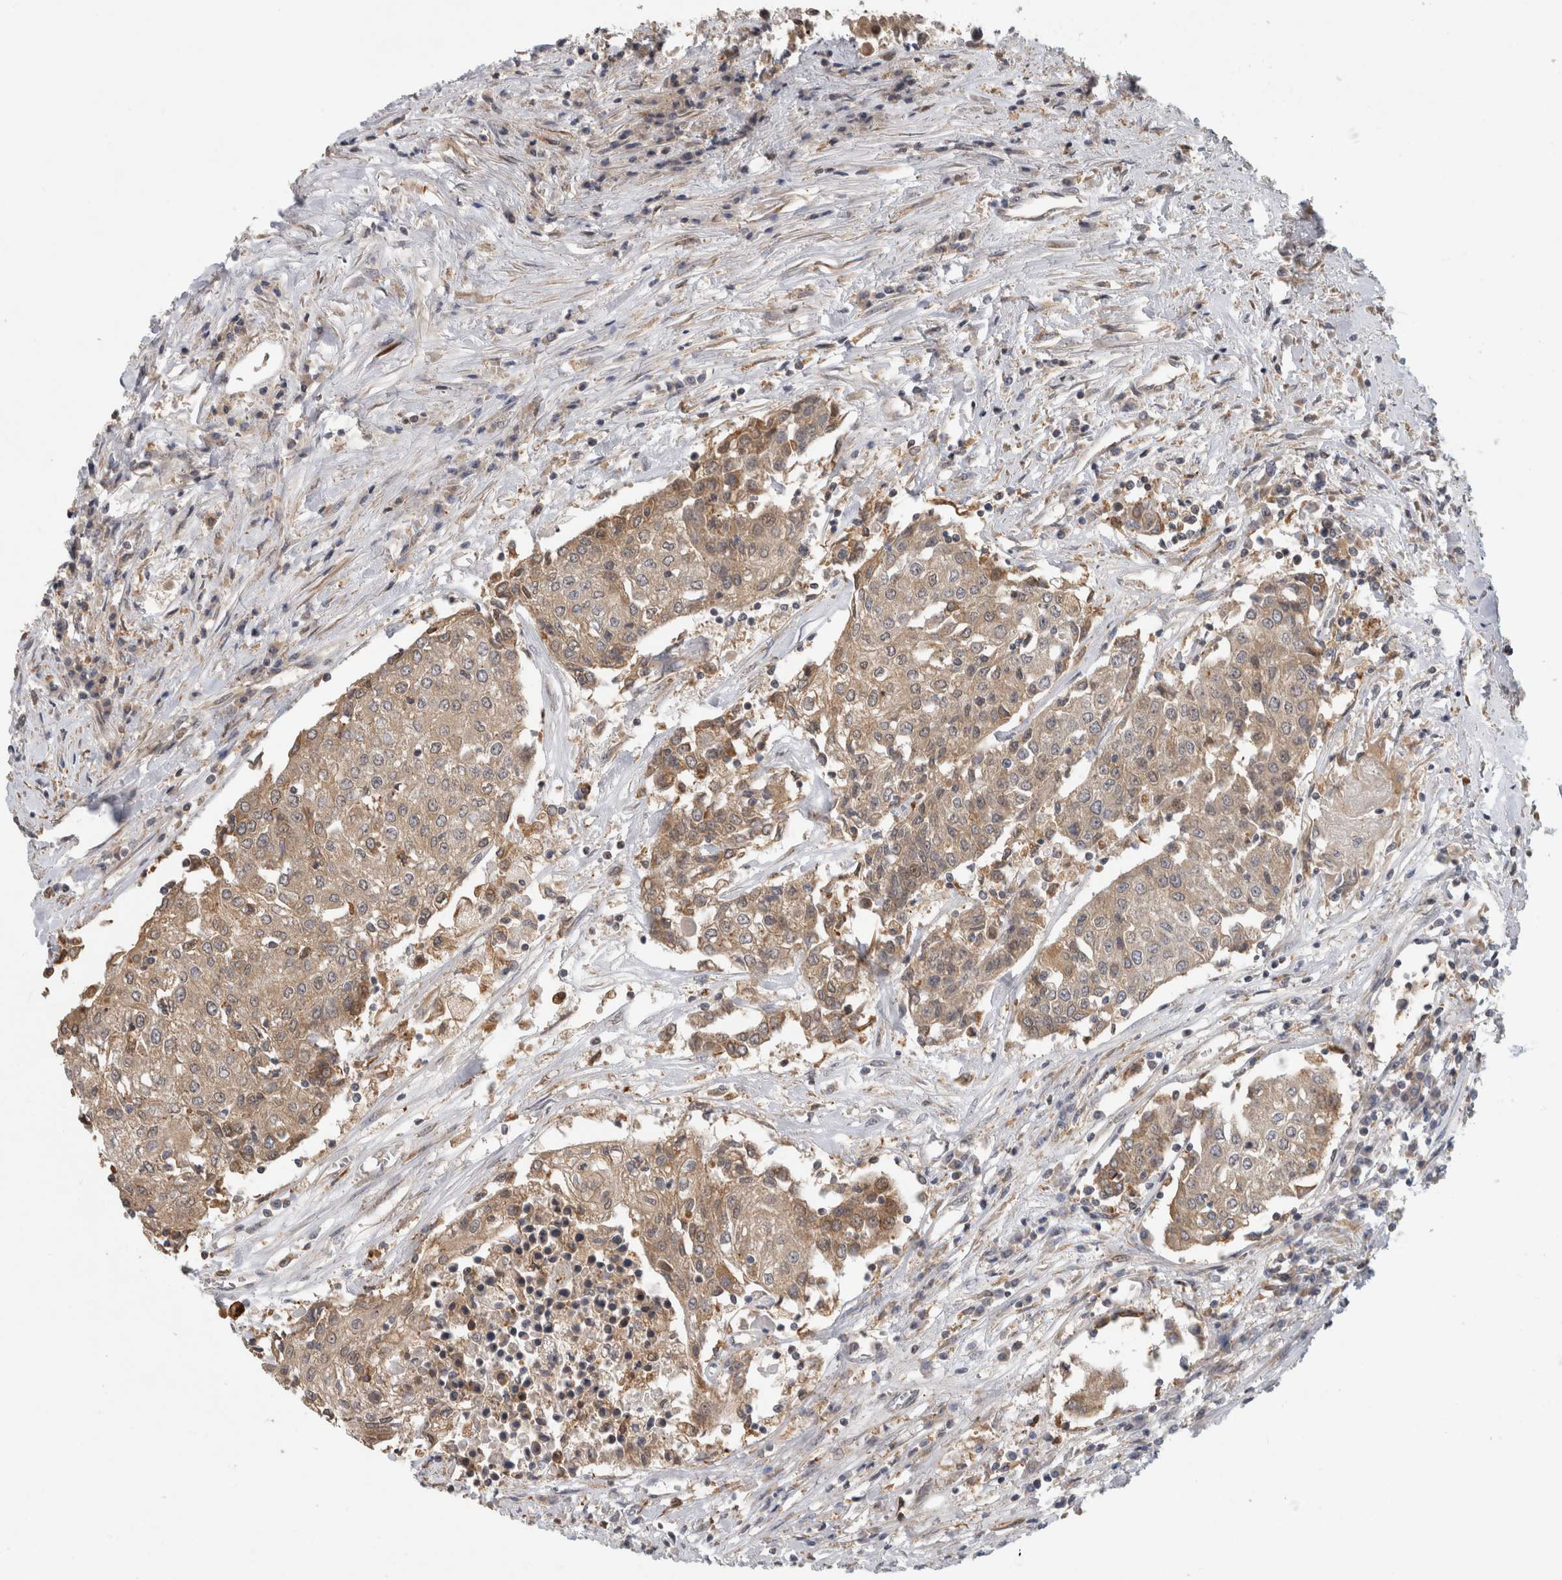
{"staining": {"intensity": "moderate", "quantity": "25%-75%", "location": "cytoplasmic/membranous"}, "tissue": "urothelial cancer", "cell_type": "Tumor cells", "image_type": "cancer", "snomed": [{"axis": "morphology", "description": "Urothelial carcinoma, High grade"}, {"axis": "topography", "description": "Urinary bladder"}], "caption": "DAB immunohistochemical staining of urothelial carcinoma (high-grade) demonstrates moderate cytoplasmic/membranous protein expression in about 25%-75% of tumor cells. Ihc stains the protein of interest in brown and the nuclei are stained blue.", "gene": "PARP6", "patient": {"sex": "female", "age": 85}}